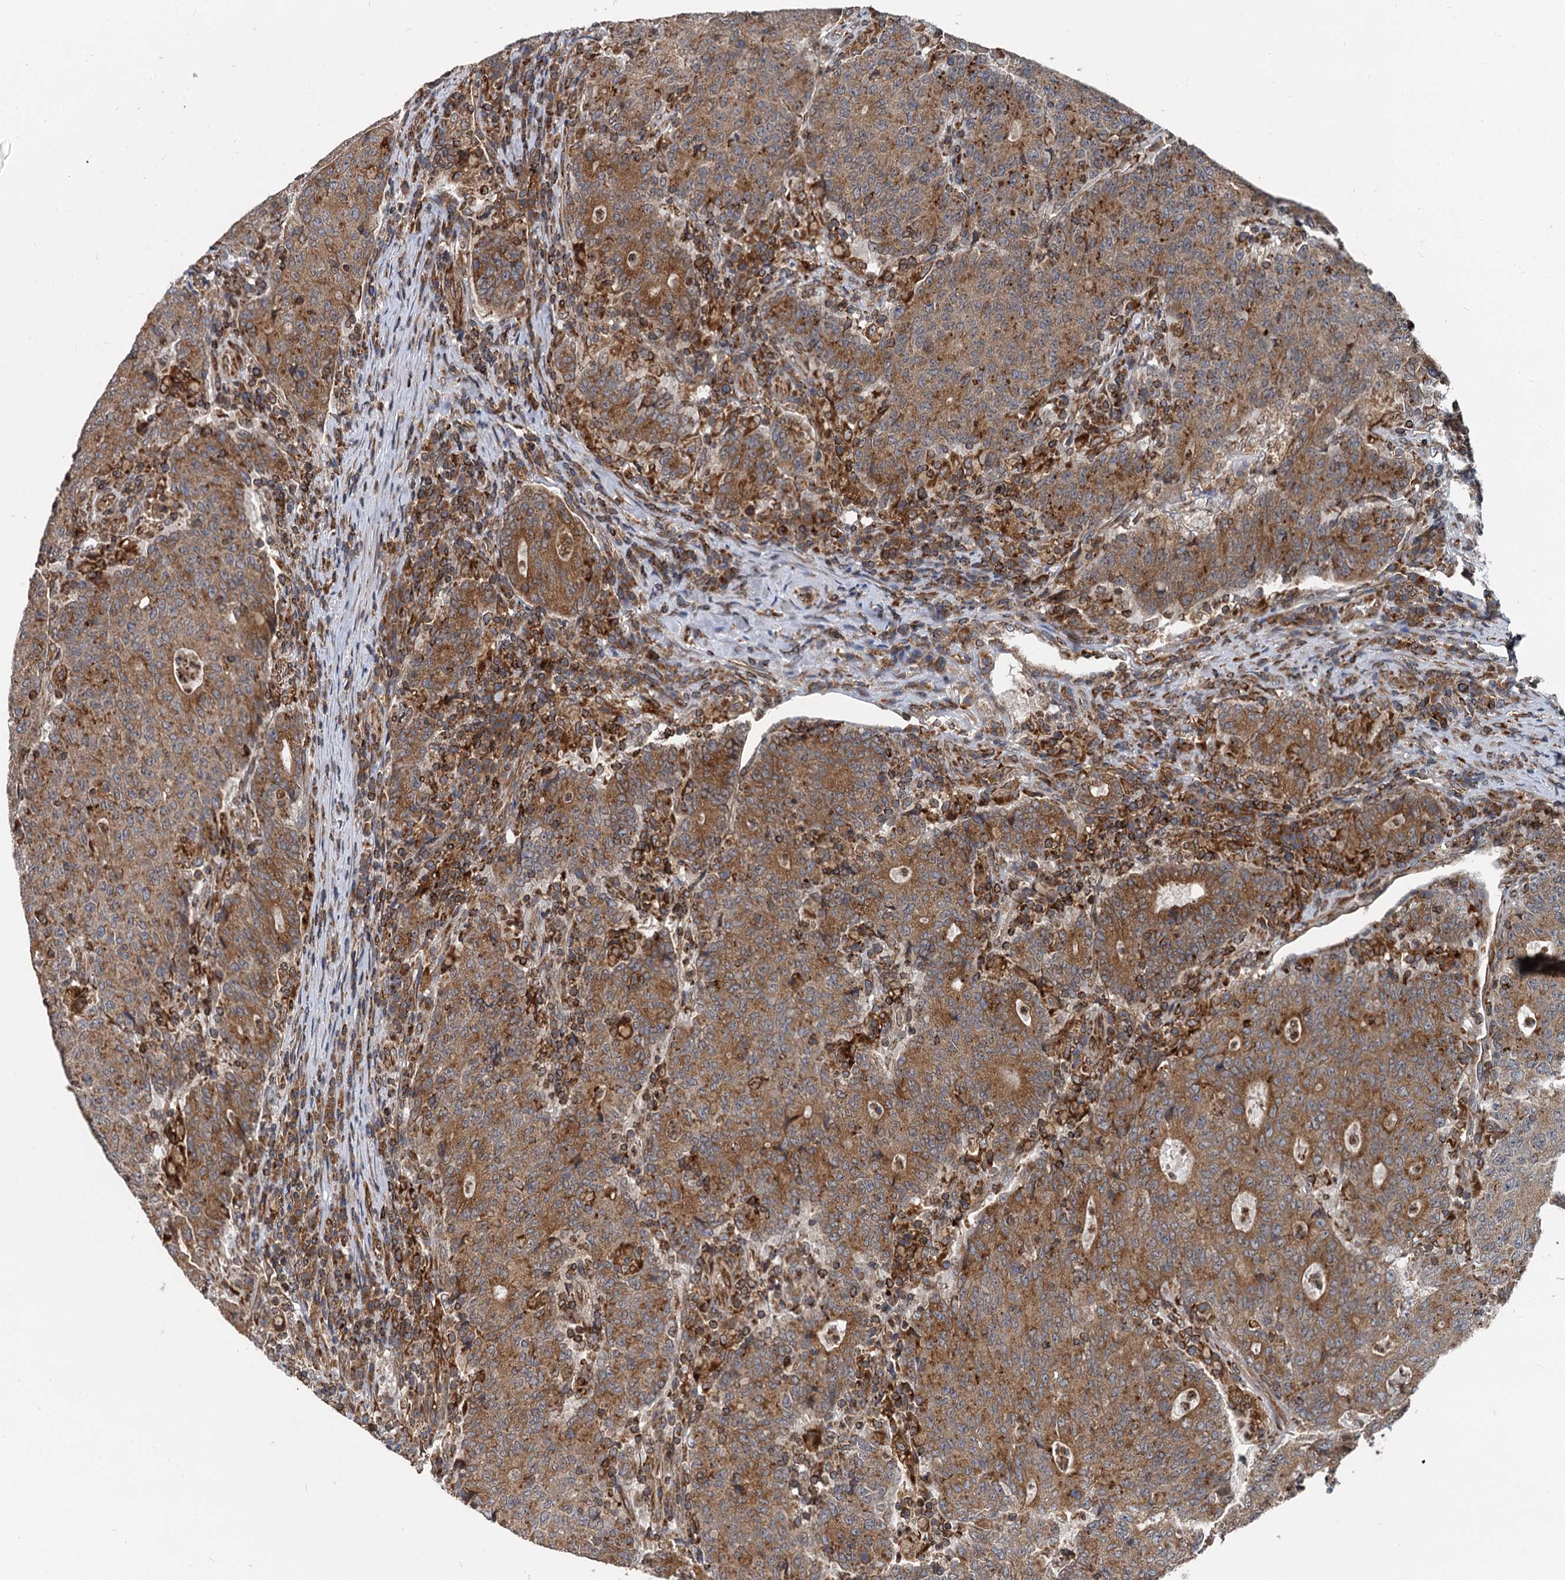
{"staining": {"intensity": "strong", "quantity": ">75%", "location": "cytoplasmic/membranous"}, "tissue": "colorectal cancer", "cell_type": "Tumor cells", "image_type": "cancer", "snomed": [{"axis": "morphology", "description": "Adenocarcinoma, NOS"}, {"axis": "topography", "description": "Colon"}], "caption": "This image shows immunohistochemistry (IHC) staining of adenocarcinoma (colorectal), with high strong cytoplasmic/membranous staining in about >75% of tumor cells.", "gene": "STIM1", "patient": {"sex": "female", "age": 75}}